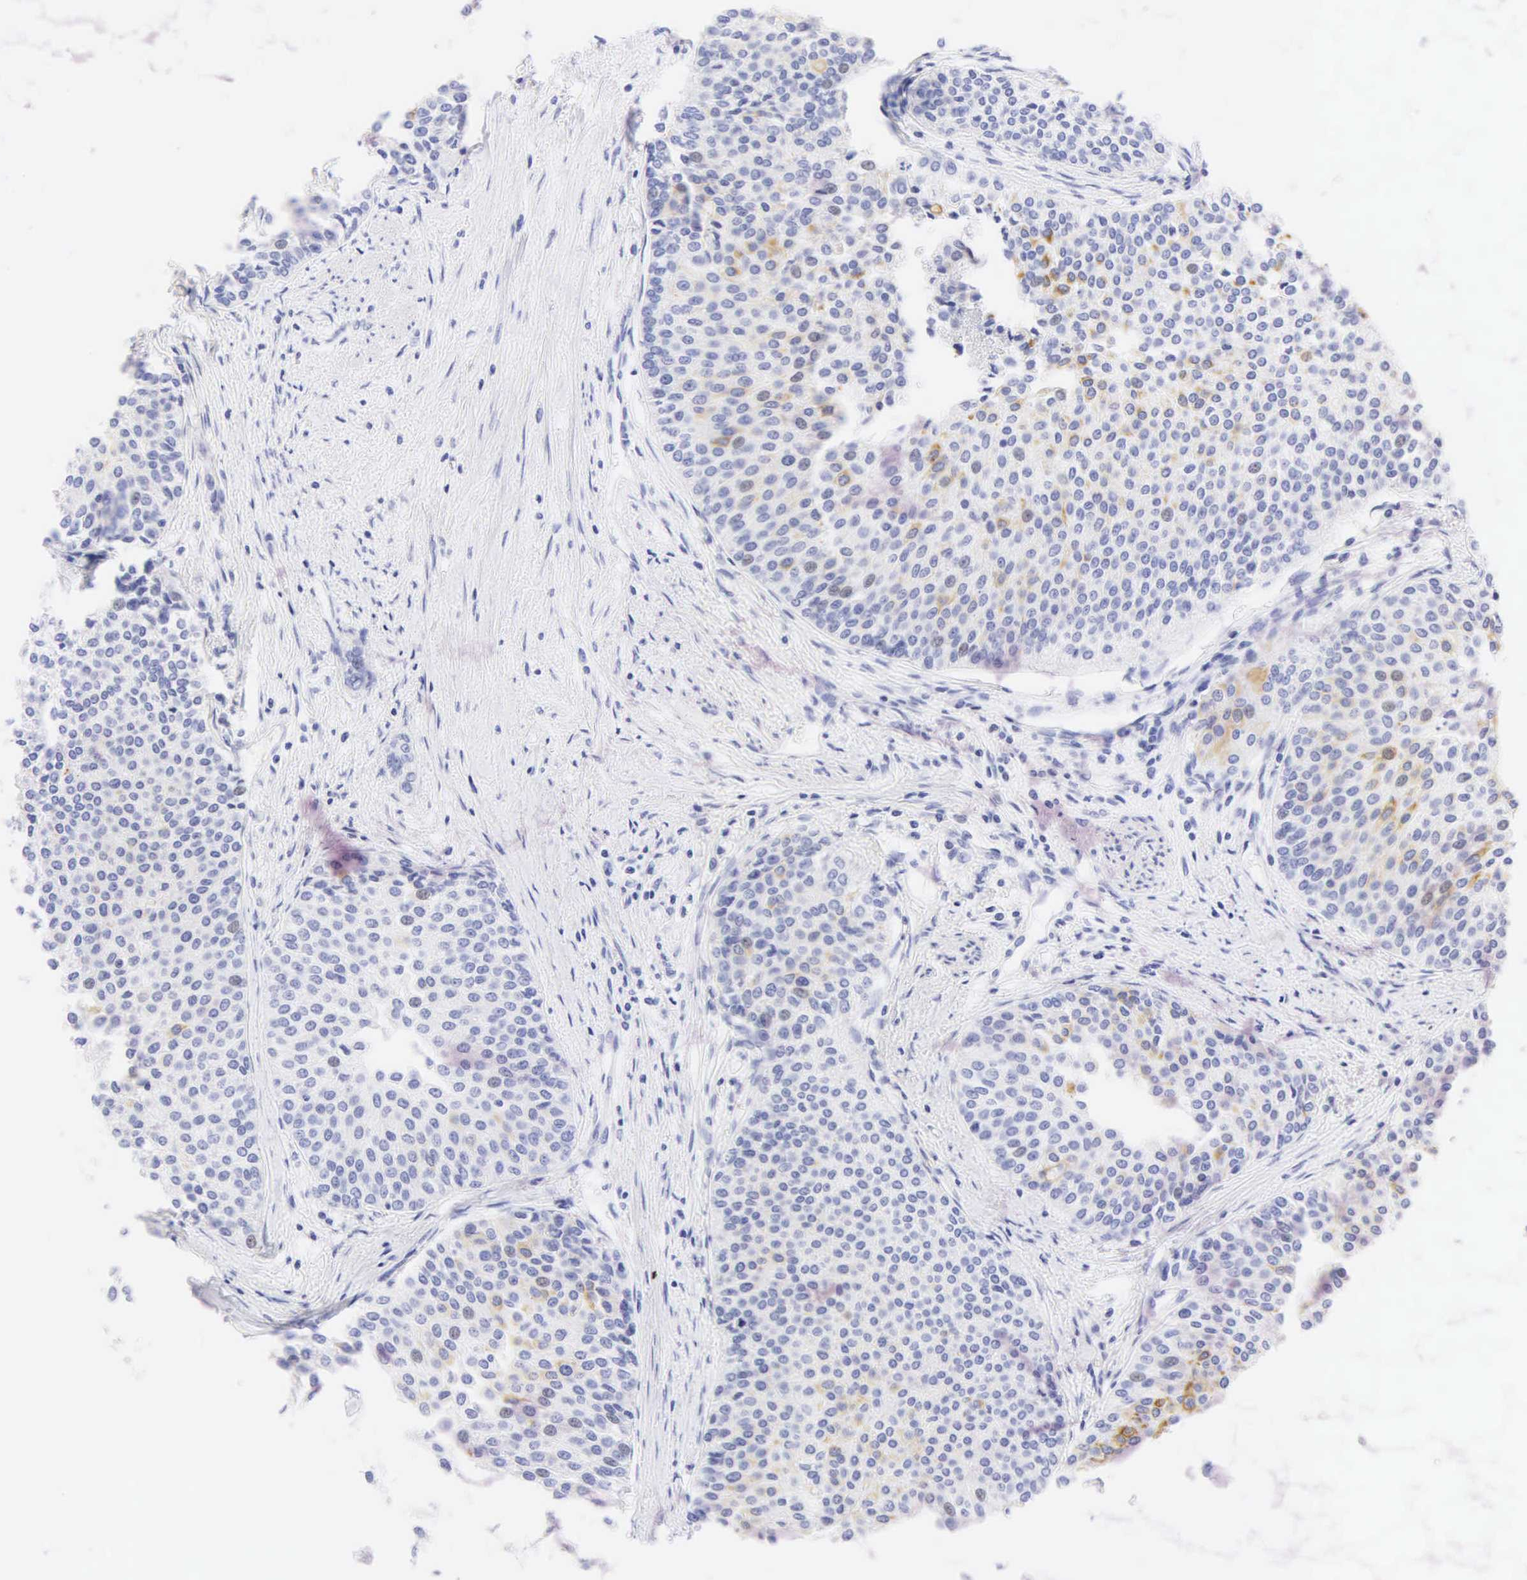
{"staining": {"intensity": "negative", "quantity": "none", "location": "none"}, "tissue": "urothelial cancer", "cell_type": "Tumor cells", "image_type": "cancer", "snomed": [{"axis": "morphology", "description": "Urothelial carcinoma, Low grade"}, {"axis": "topography", "description": "Urinary bladder"}], "caption": "Tumor cells are negative for brown protein staining in urothelial cancer.", "gene": "KRT20", "patient": {"sex": "female", "age": 73}}